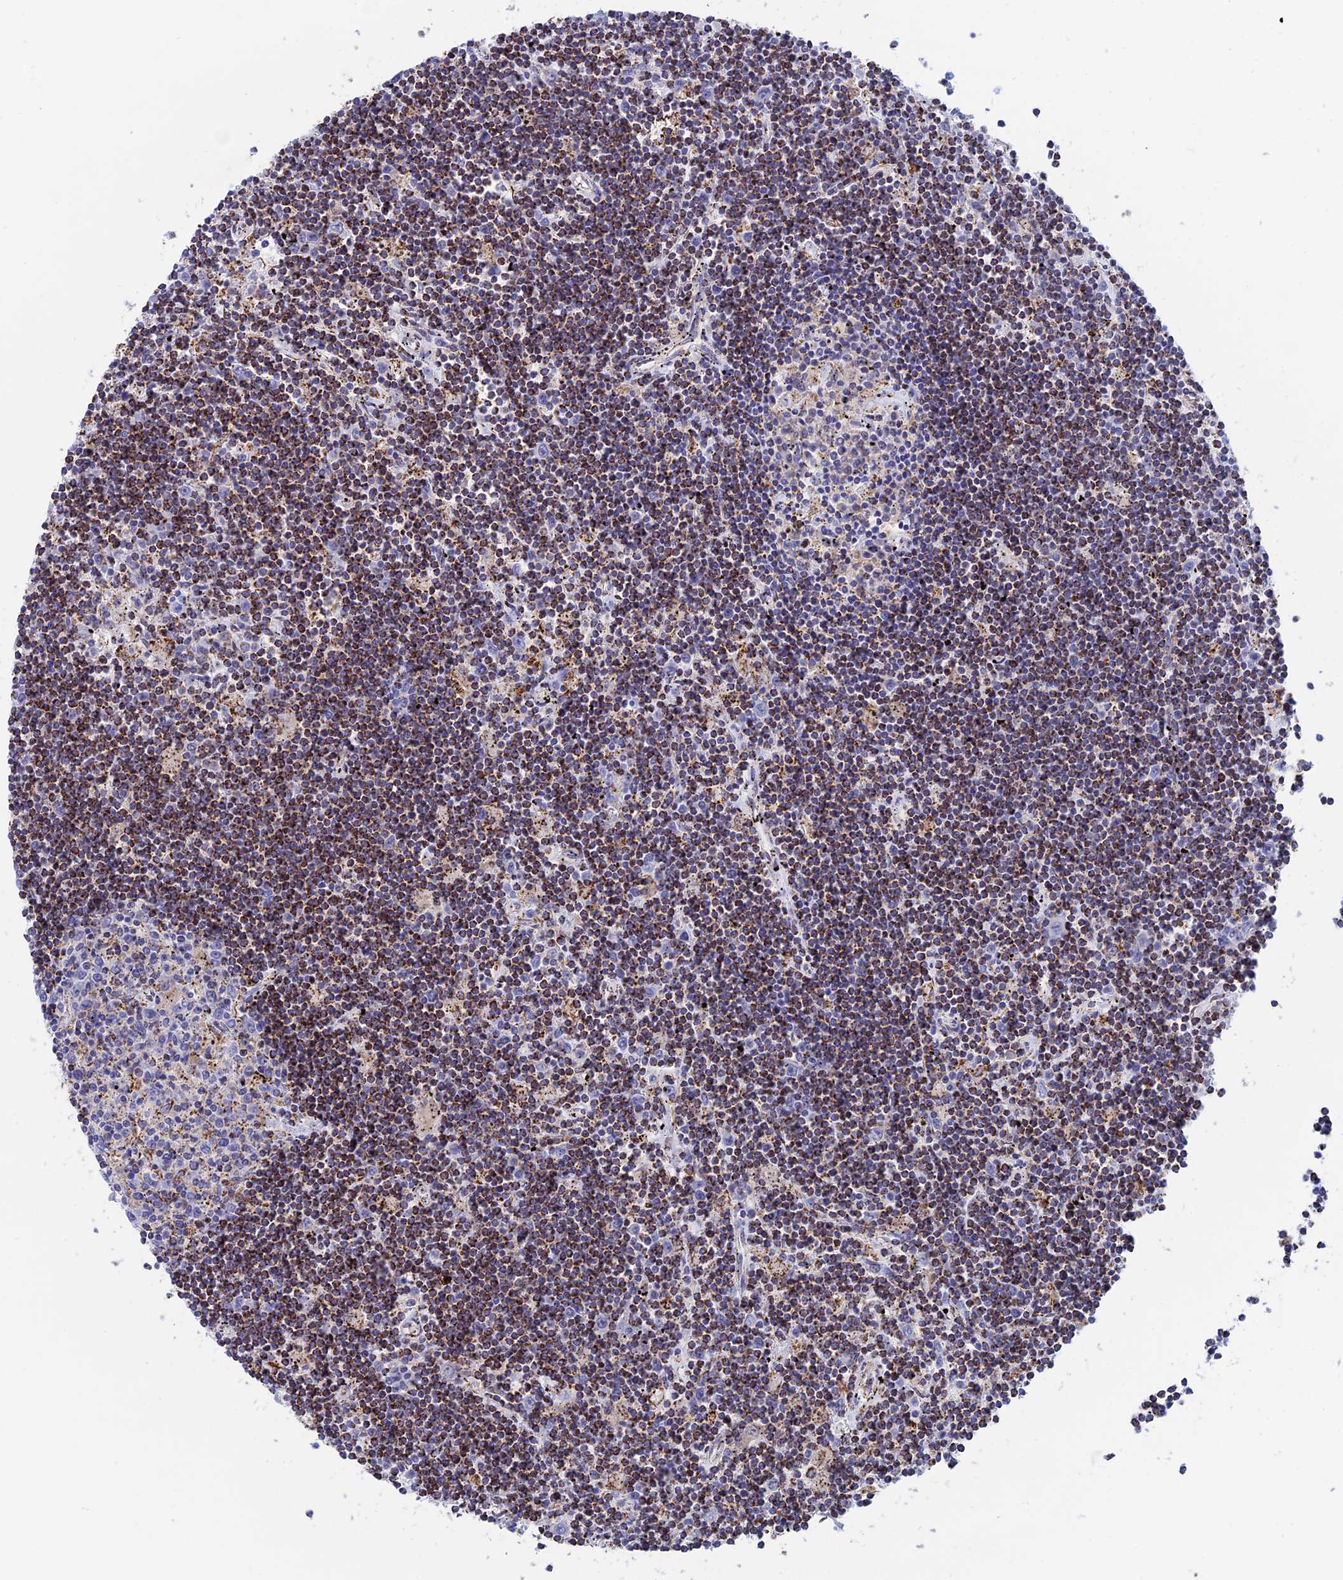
{"staining": {"intensity": "moderate", "quantity": ">75%", "location": "cytoplasmic/membranous"}, "tissue": "lymphoma", "cell_type": "Tumor cells", "image_type": "cancer", "snomed": [{"axis": "morphology", "description": "Malignant lymphoma, non-Hodgkin's type, Low grade"}, {"axis": "topography", "description": "Spleen"}], "caption": "Moderate cytoplasmic/membranous protein expression is appreciated in approximately >75% of tumor cells in low-grade malignant lymphoma, non-Hodgkin's type.", "gene": "WDR83", "patient": {"sex": "male", "age": 76}}